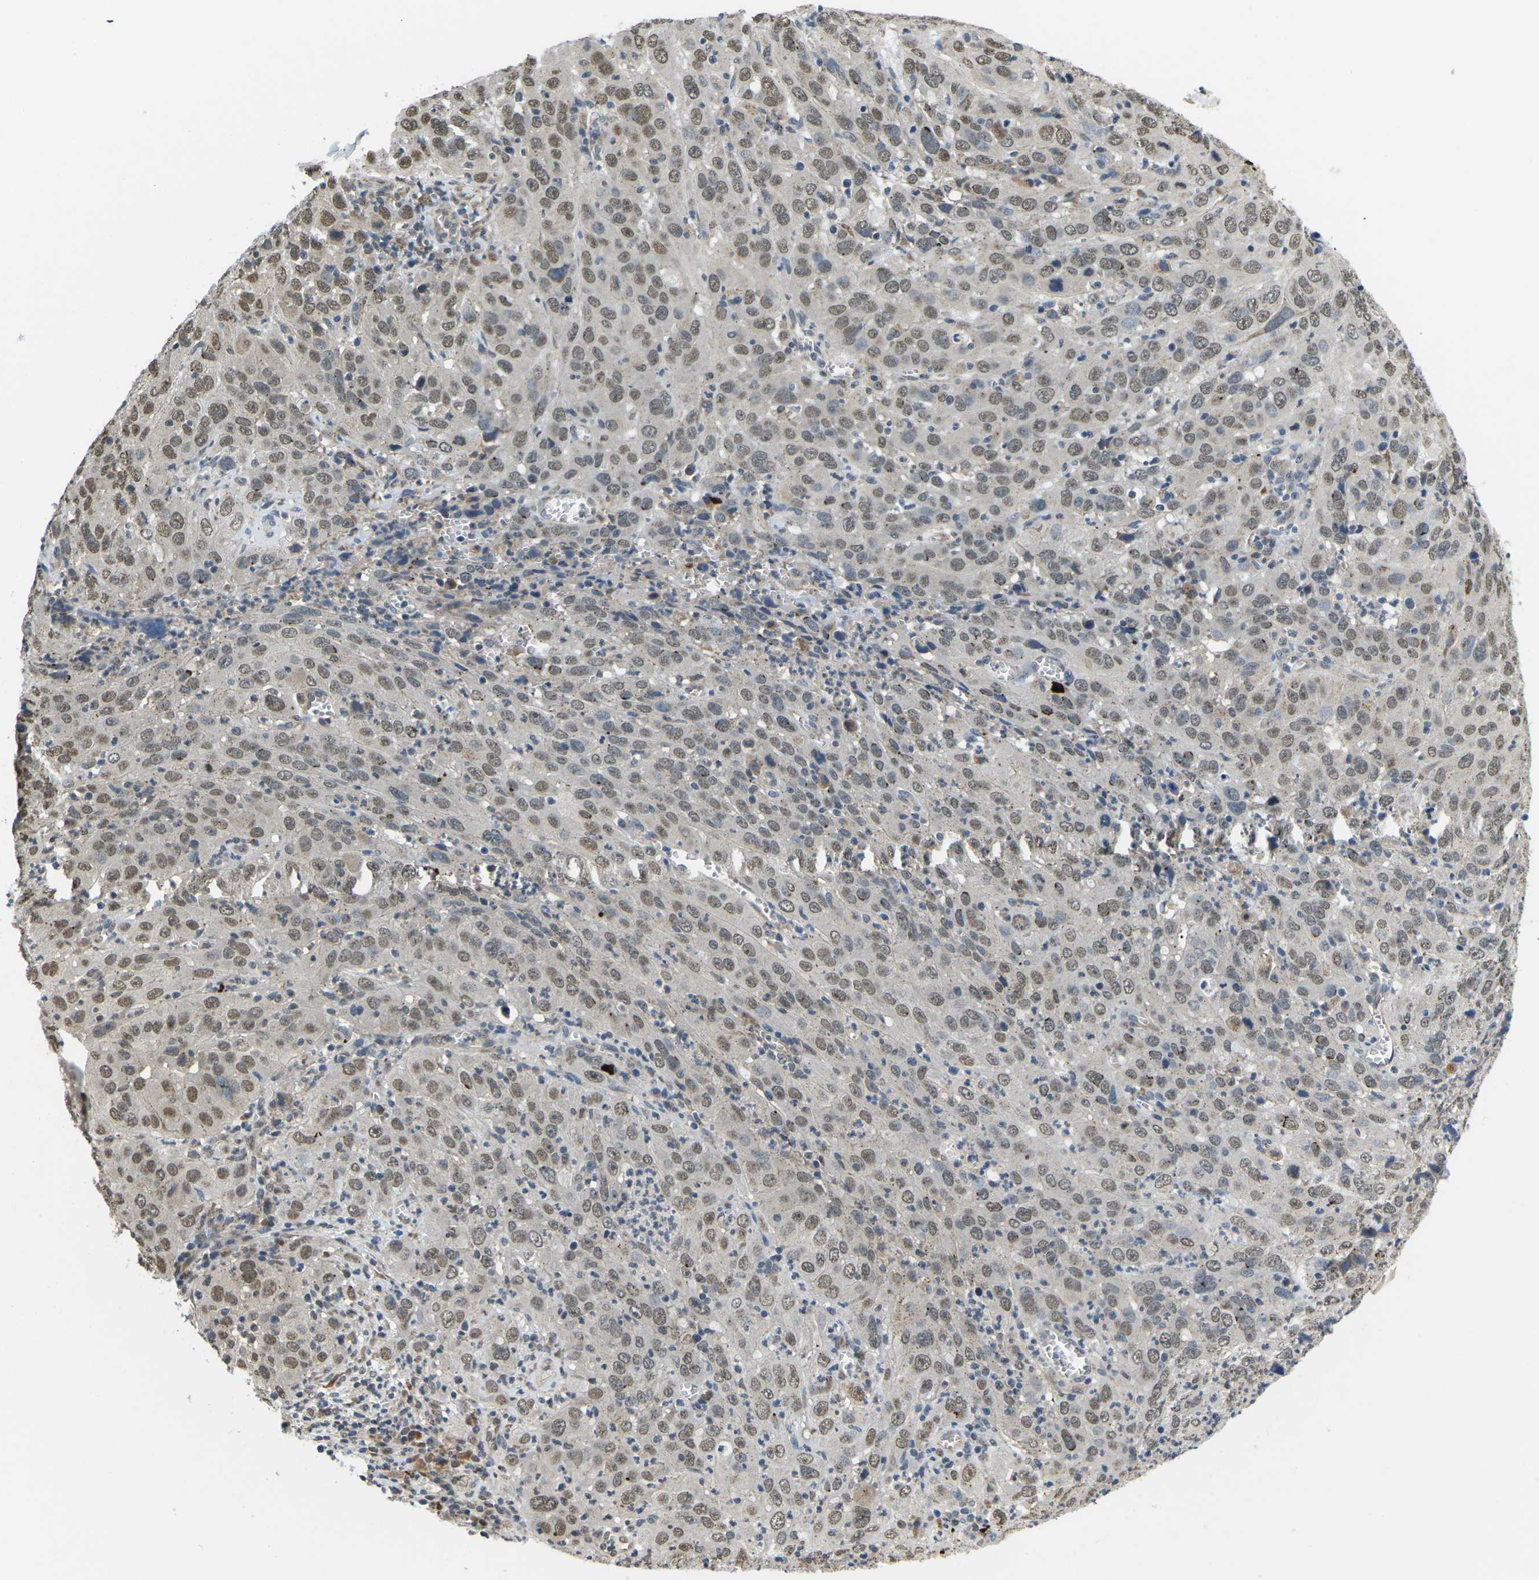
{"staining": {"intensity": "weak", "quantity": ">75%", "location": "nuclear"}, "tissue": "cervical cancer", "cell_type": "Tumor cells", "image_type": "cancer", "snomed": [{"axis": "morphology", "description": "Squamous cell carcinoma, NOS"}, {"axis": "topography", "description": "Cervix"}], "caption": "A micrograph of squamous cell carcinoma (cervical) stained for a protein displays weak nuclear brown staining in tumor cells.", "gene": "ERBB4", "patient": {"sex": "female", "age": 32}}